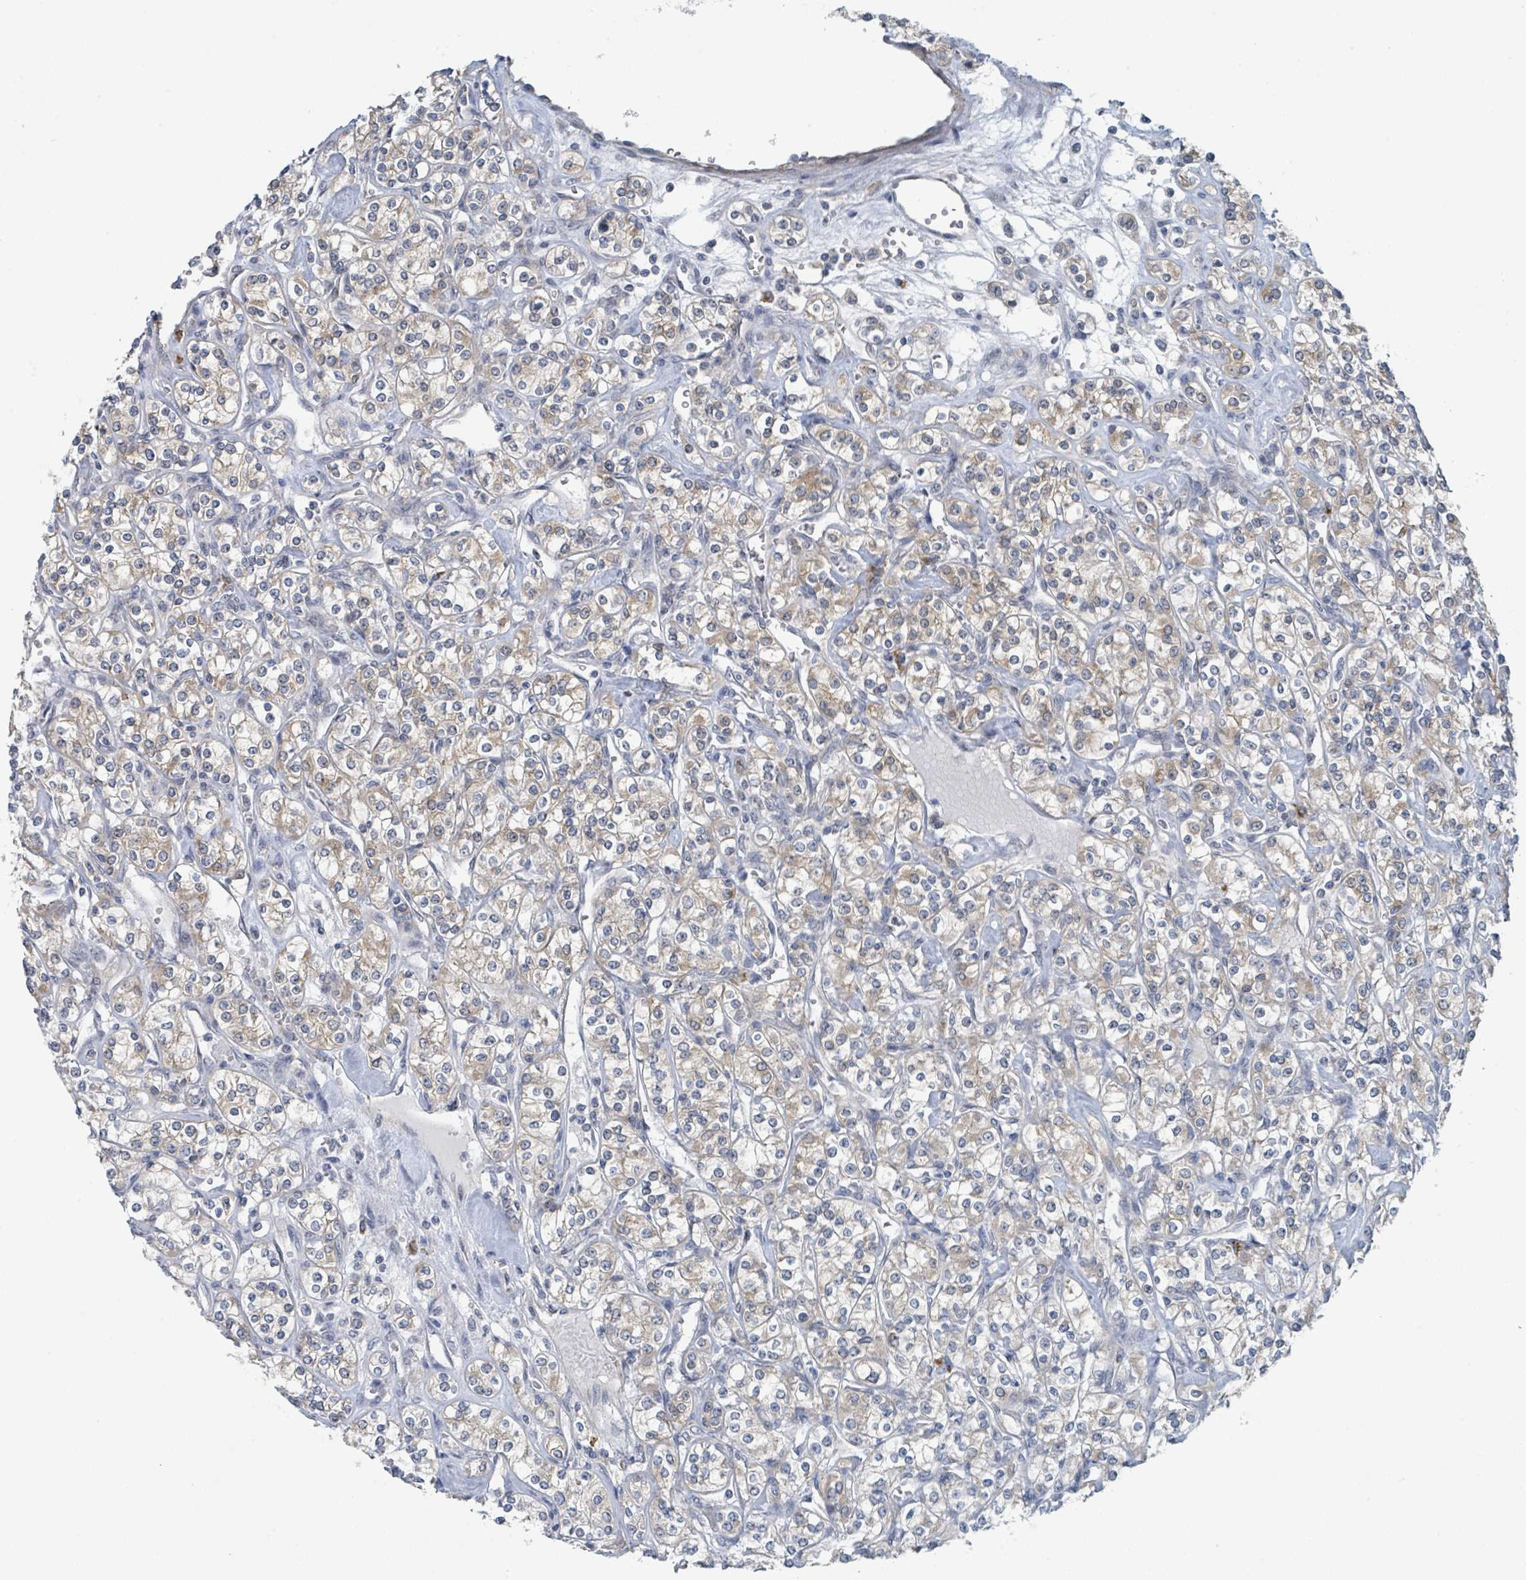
{"staining": {"intensity": "weak", "quantity": ">75%", "location": "cytoplasmic/membranous"}, "tissue": "renal cancer", "cell_type": "Tumor cells", "image_type": "cancer", "snomed": [{"axis": "morphology", "description": "Adenocarcinoma, NOS"}, {"axis": "topography", "description": "Kidney"}], "caption": "A brown stain highlights weak cytoplasmic/membranous staining of a protein in human renal cancer tumor cells.", "gene": "ANKRD55", "patient": {"sex": "male", "age": 77}}